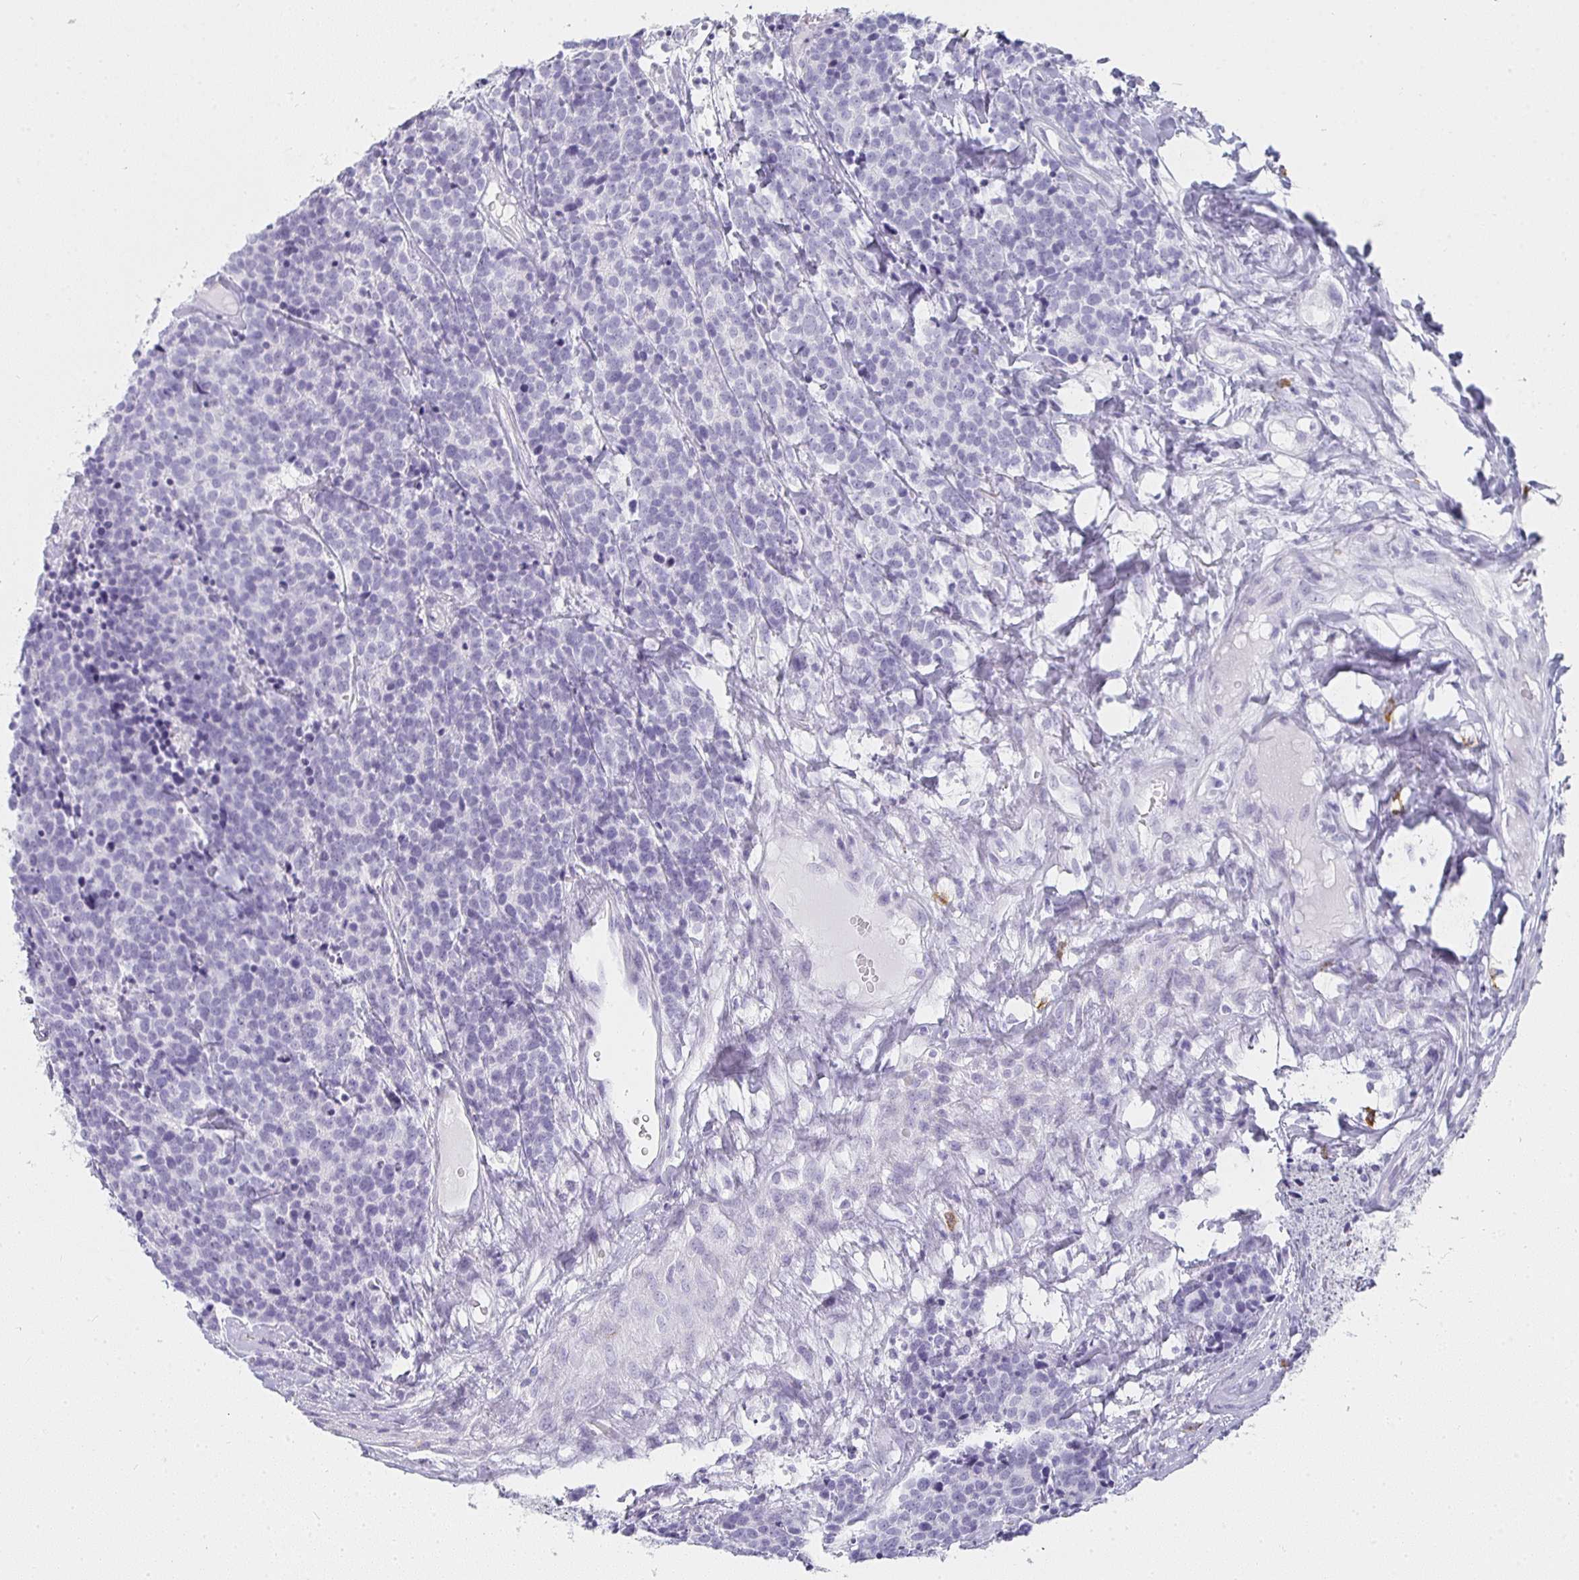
{"staining": {"intensity": "negative", "quantity": "none", "location": "none"}, "tissue": "carcinoid", "cell_type": "Tumor cells", "image_type": "cancer", "snomed": [{"axis": "morphology", "description": "Carcinoid, malignant, NOS"}, {"axis": "topography", "description": "Skin"}], "caption": "The image shows no staining of tumor cells in carcinoid.", "gene": "TPSD1", "patient": {"sex": "female", "age": 79}}